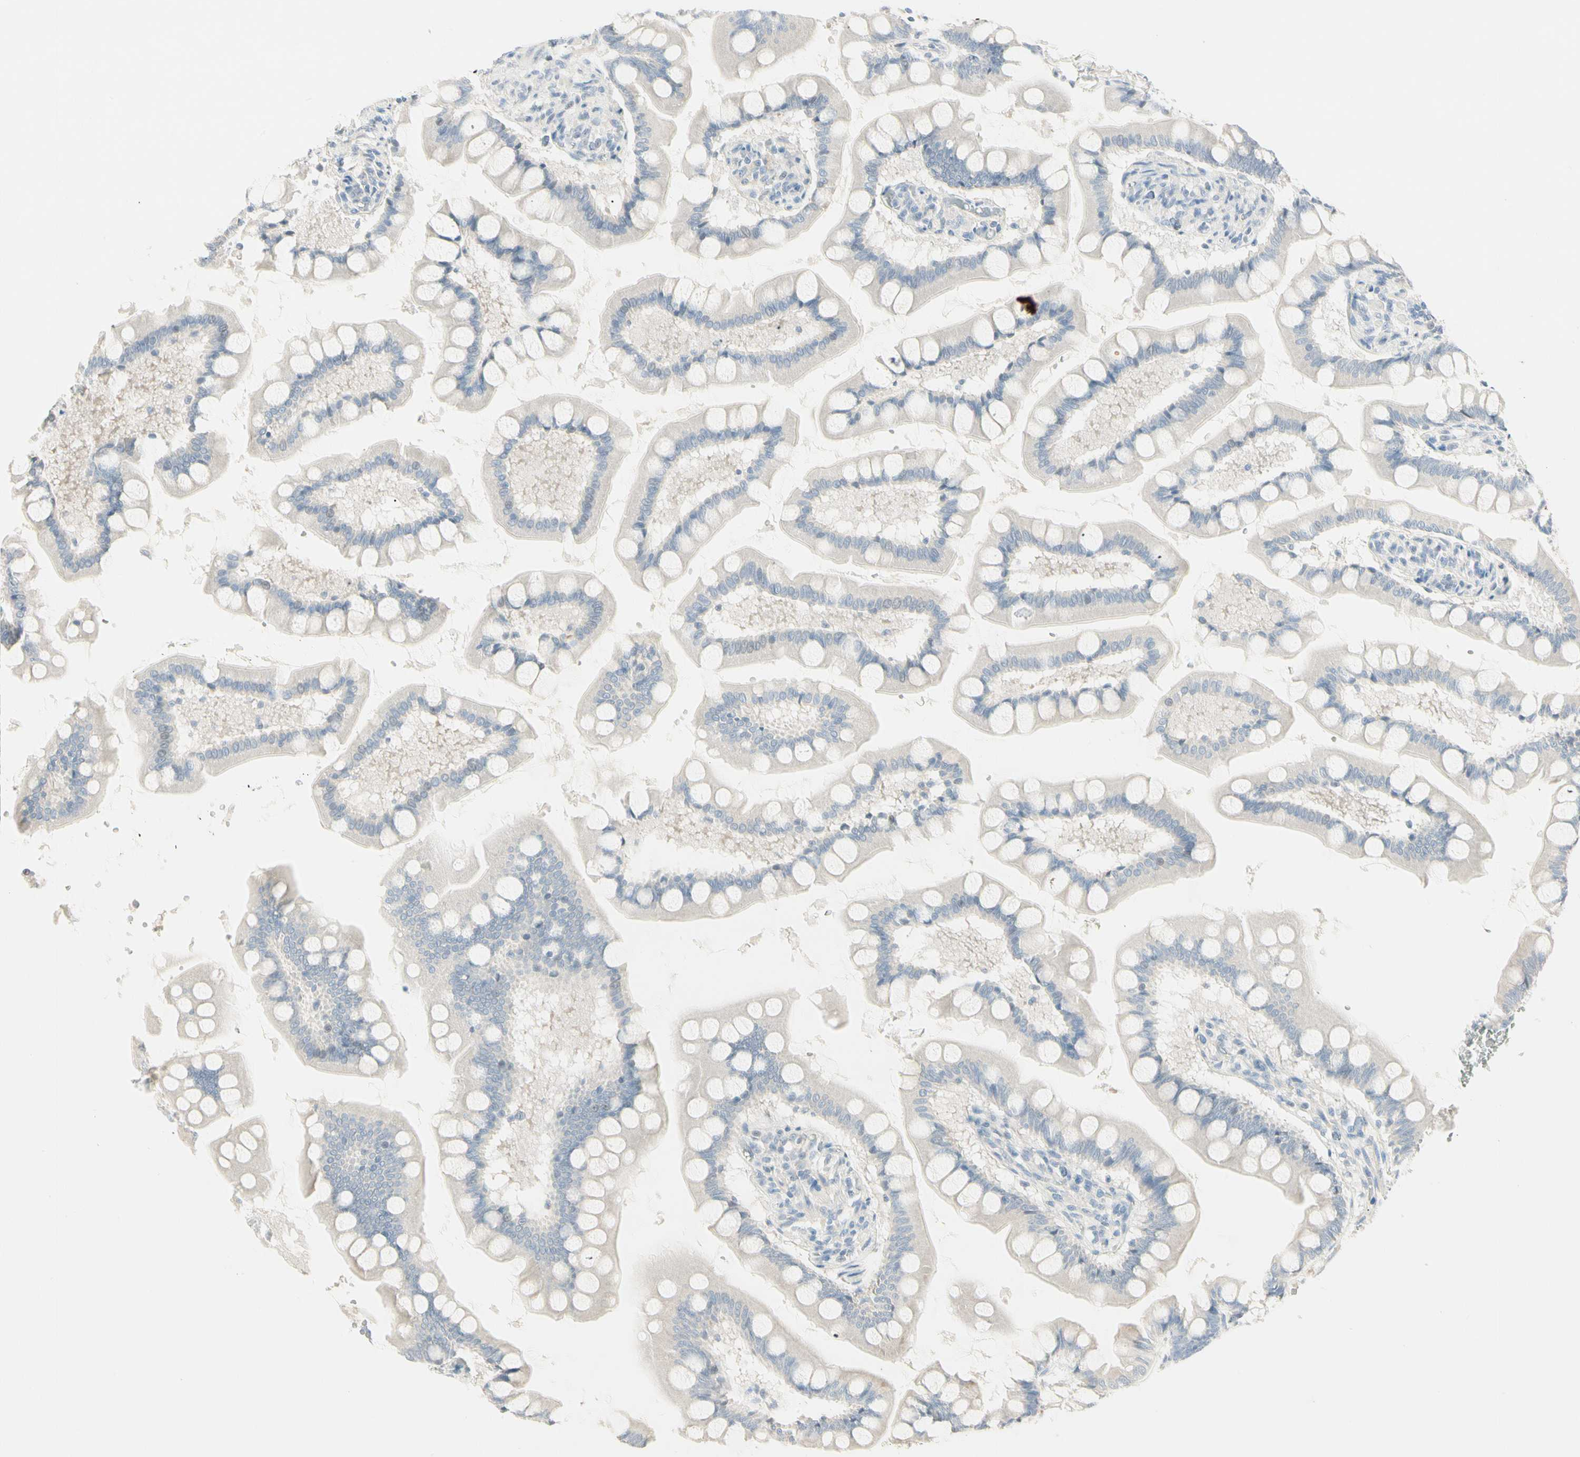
{"staining": {"intensity": "moderate", "quantity": "<25%", "location": "cytoplasmic/membranous"}, "tissue": "small intestine", "cell_type": "Glandular cells", "image_type": "normal", "snomed": [{"axis": "morphology", "description": "Normal tissue, NOS"}, {"axis": "topography", "description": "Small intestine"}], "caption": "DAB immunohistochemical staining of unremarkable small intestine demonstrates moderate cytoplasmic/membranous protein staining in about <25% of glandular cells. The staining is performed using DAB (3,3'-diaminobenzidine) brown chromogen to label protein expression. The nuclei are counter-stained blue using hematoxylin.", "gene": "ALDH18A1", "patient": {"sex": "male", "age": 41}}